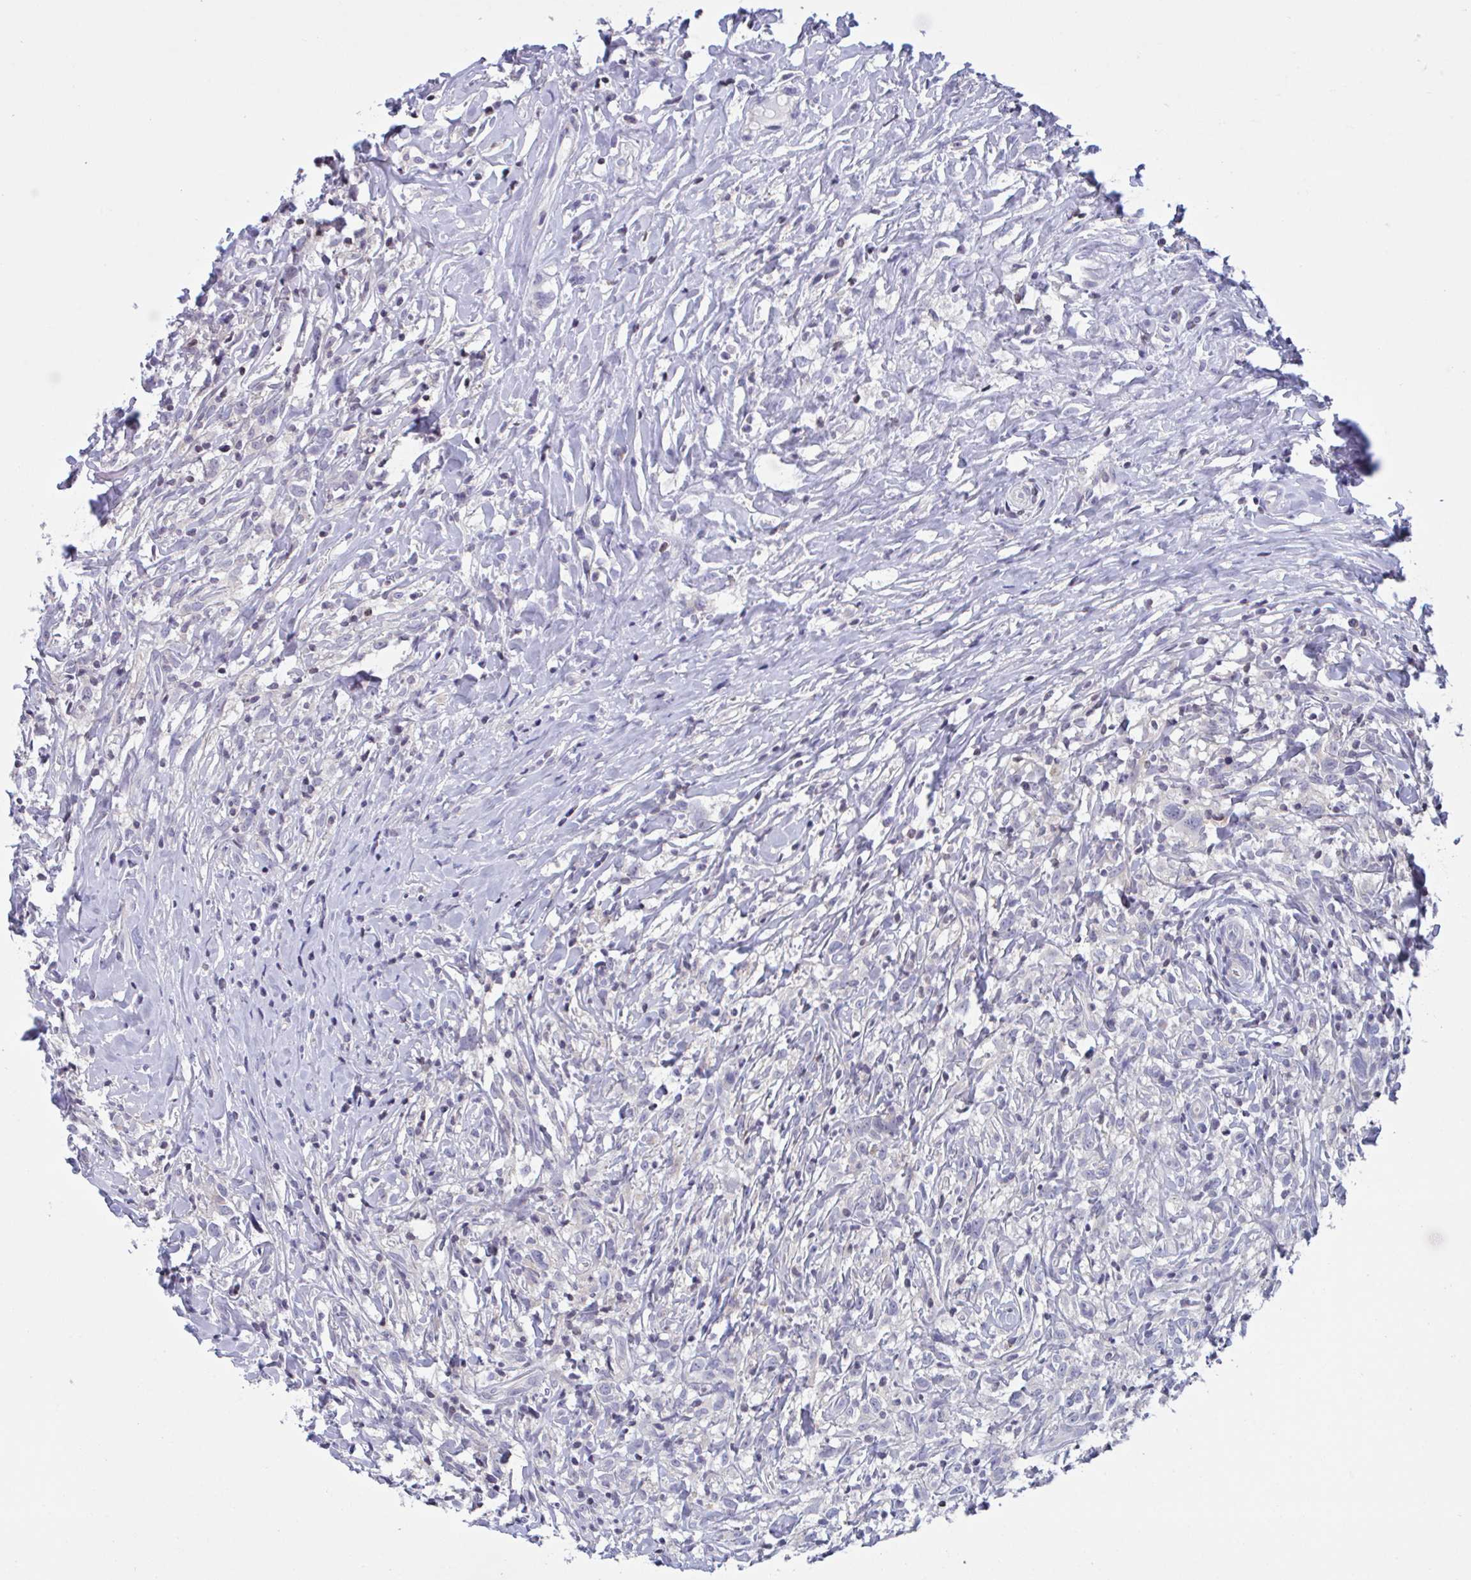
{"staining": {"intensity": "negative", "quantity": "none", "location": "none"}, "tissue": "lymphoma", "cell_type": "Tumor cells", "image_type": "cancer", "snomed": [{"axis": "morphology", "description": "Hodgkin's disease, NOS"}, {"axis": "topography", "description": "No Tissue"}], "caption": "The immunohistochemistry (IHC) micrograph has no significant positivity in tumor cells of lymphoma tissue. (DAB (3,3'-diaminobenzidine) immunohistochemistry (IHC) with hematoxylin counter stain).", "gene": "SNX11", "patient": {"sex": "female", "age": 21}}